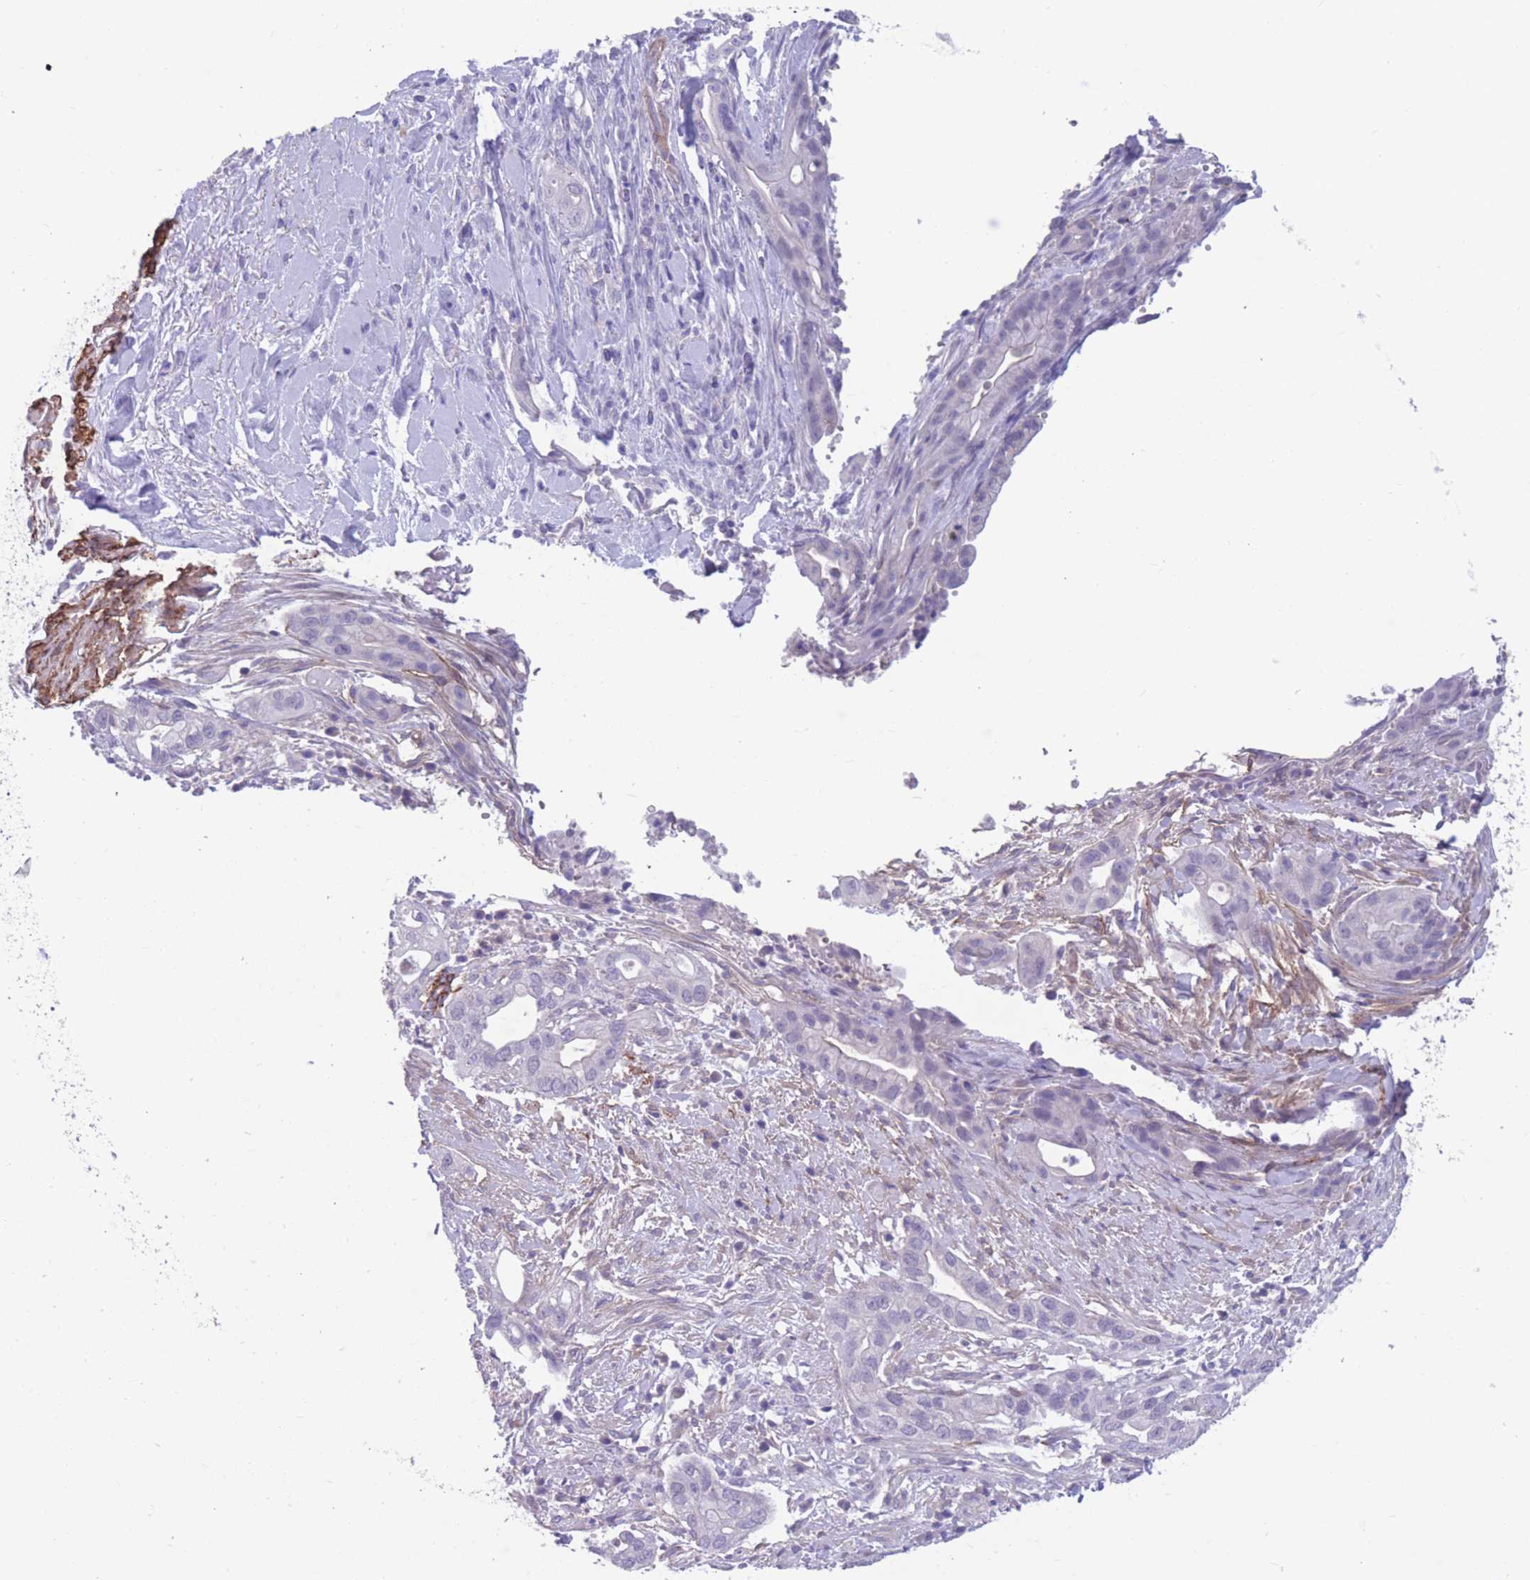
{"staining": {"intensity": "negative", "quantity": "none", "location": "none"}, "tissue": "pancreatic cancer", "cell_type": "Tumor cells", "image_type": "cancer", "snomed": [{"axis": "morphology", "description": "Adenocarcinoma, NOS"}, {"axis": "topography", "description": "Pancreas"}], "caption": "Immunohistochemical staining of human pancreatic adenocarcinoma displays no significant staining in tumor cells.", "gene": "DPYD", "patient": {"sex": "male", "age": 44}}